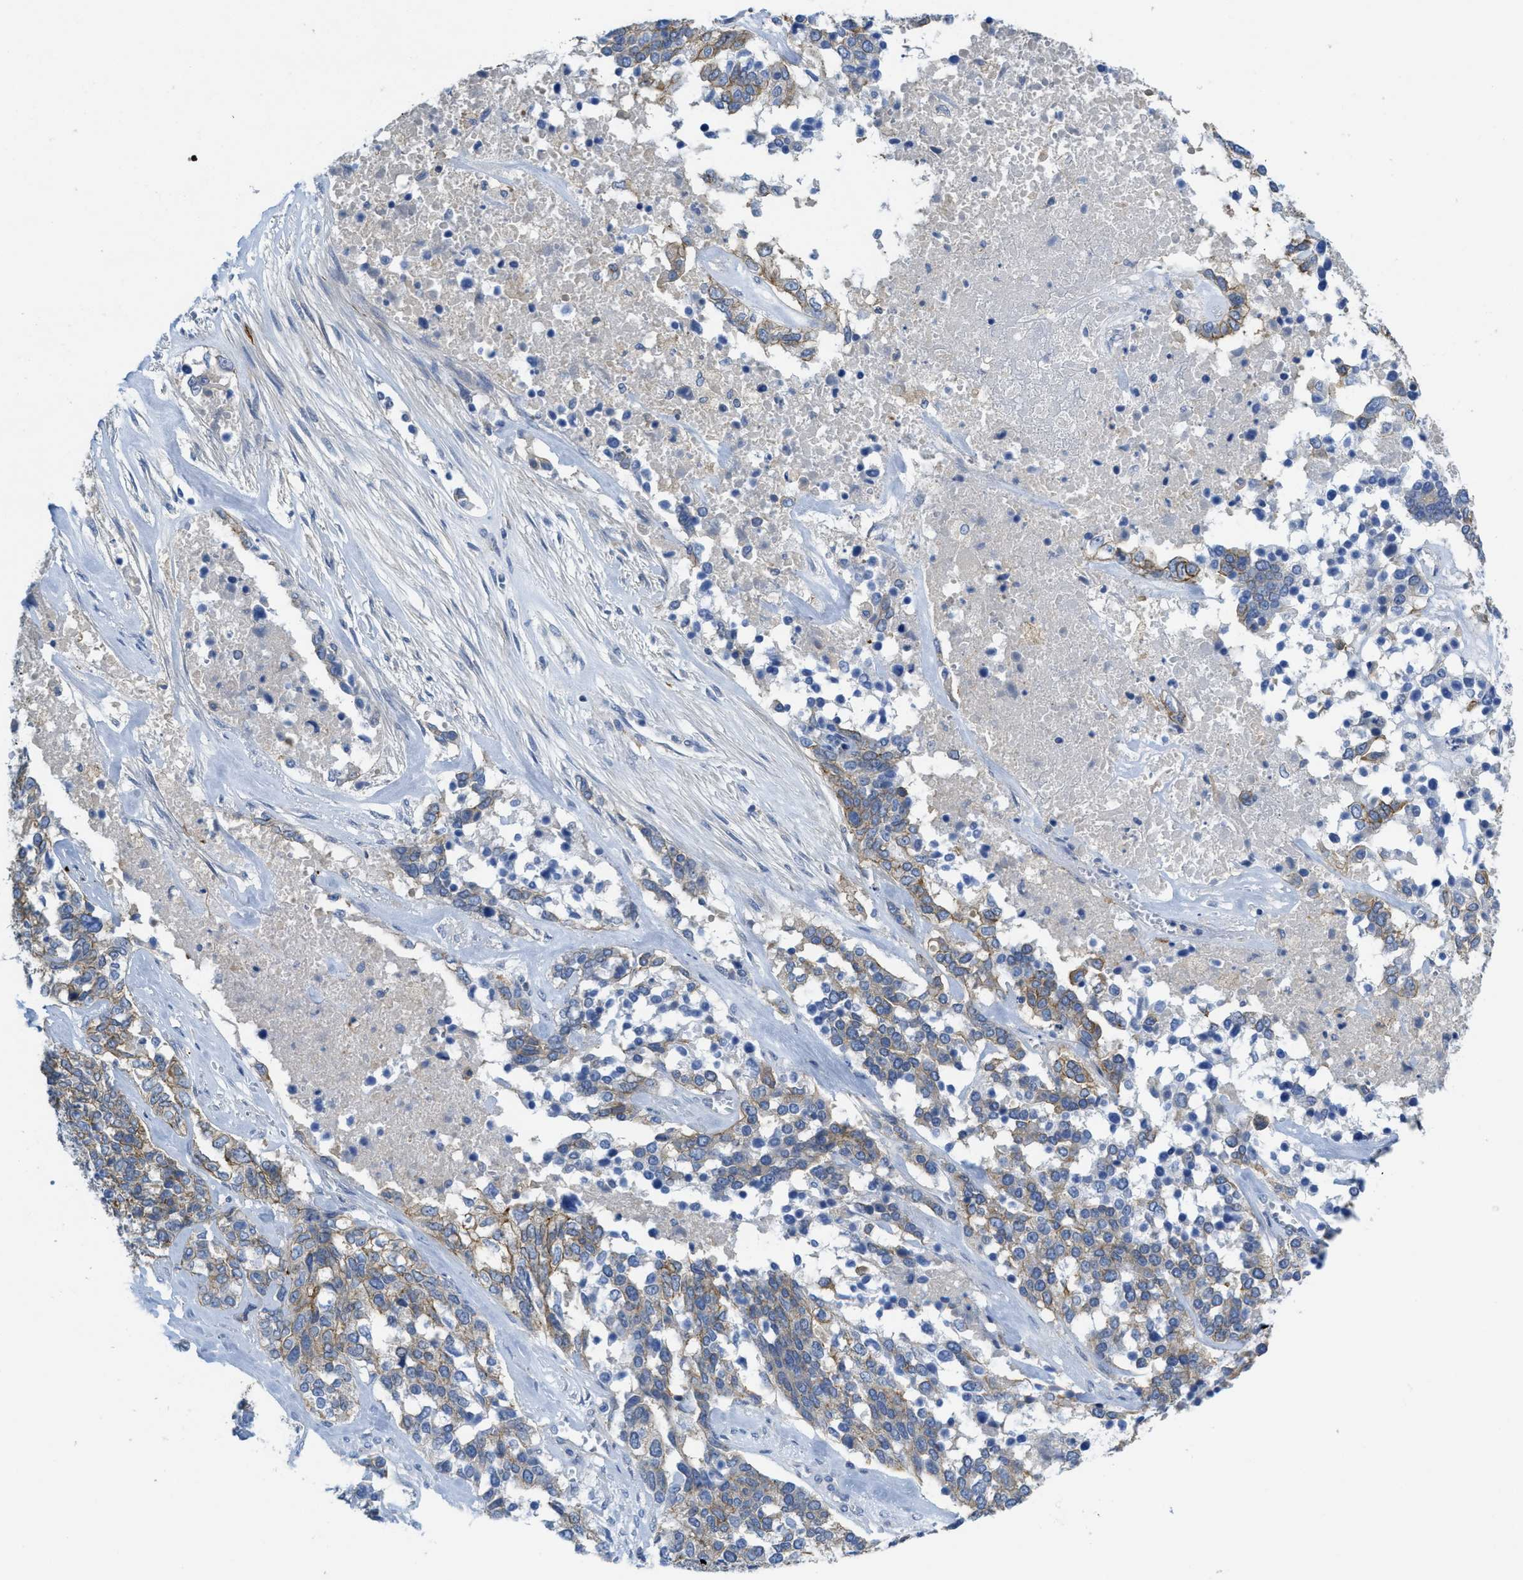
{"staining": {"intensity": "moderate", "quantity": ">75%", "location": "cytoplasmic/membranous"}, "tissue": "ovarian cancer", "cell_type": "Tumor cells", "image_type": "cancer", "snomed": [{"axis": "morphology", "description": "Cystadenocarcinoma, serous, NOS"}, {"axis": "topography", "description": "Ovary"}], "caption": "Serous cystadenocarcinoma (ovarian) stained with immunohistochemistry (IHC) exhibits moderate cytoplasmic/membranous staining in about >75% of tumor cells. The staining was performed using DAB to visualize the protein expression in brown, while the nuclei were stained in blue with hematoxylin (Magnification: 20x).", "gene": "CNNM4", "patient": {"sex": "female", "age": 44}}